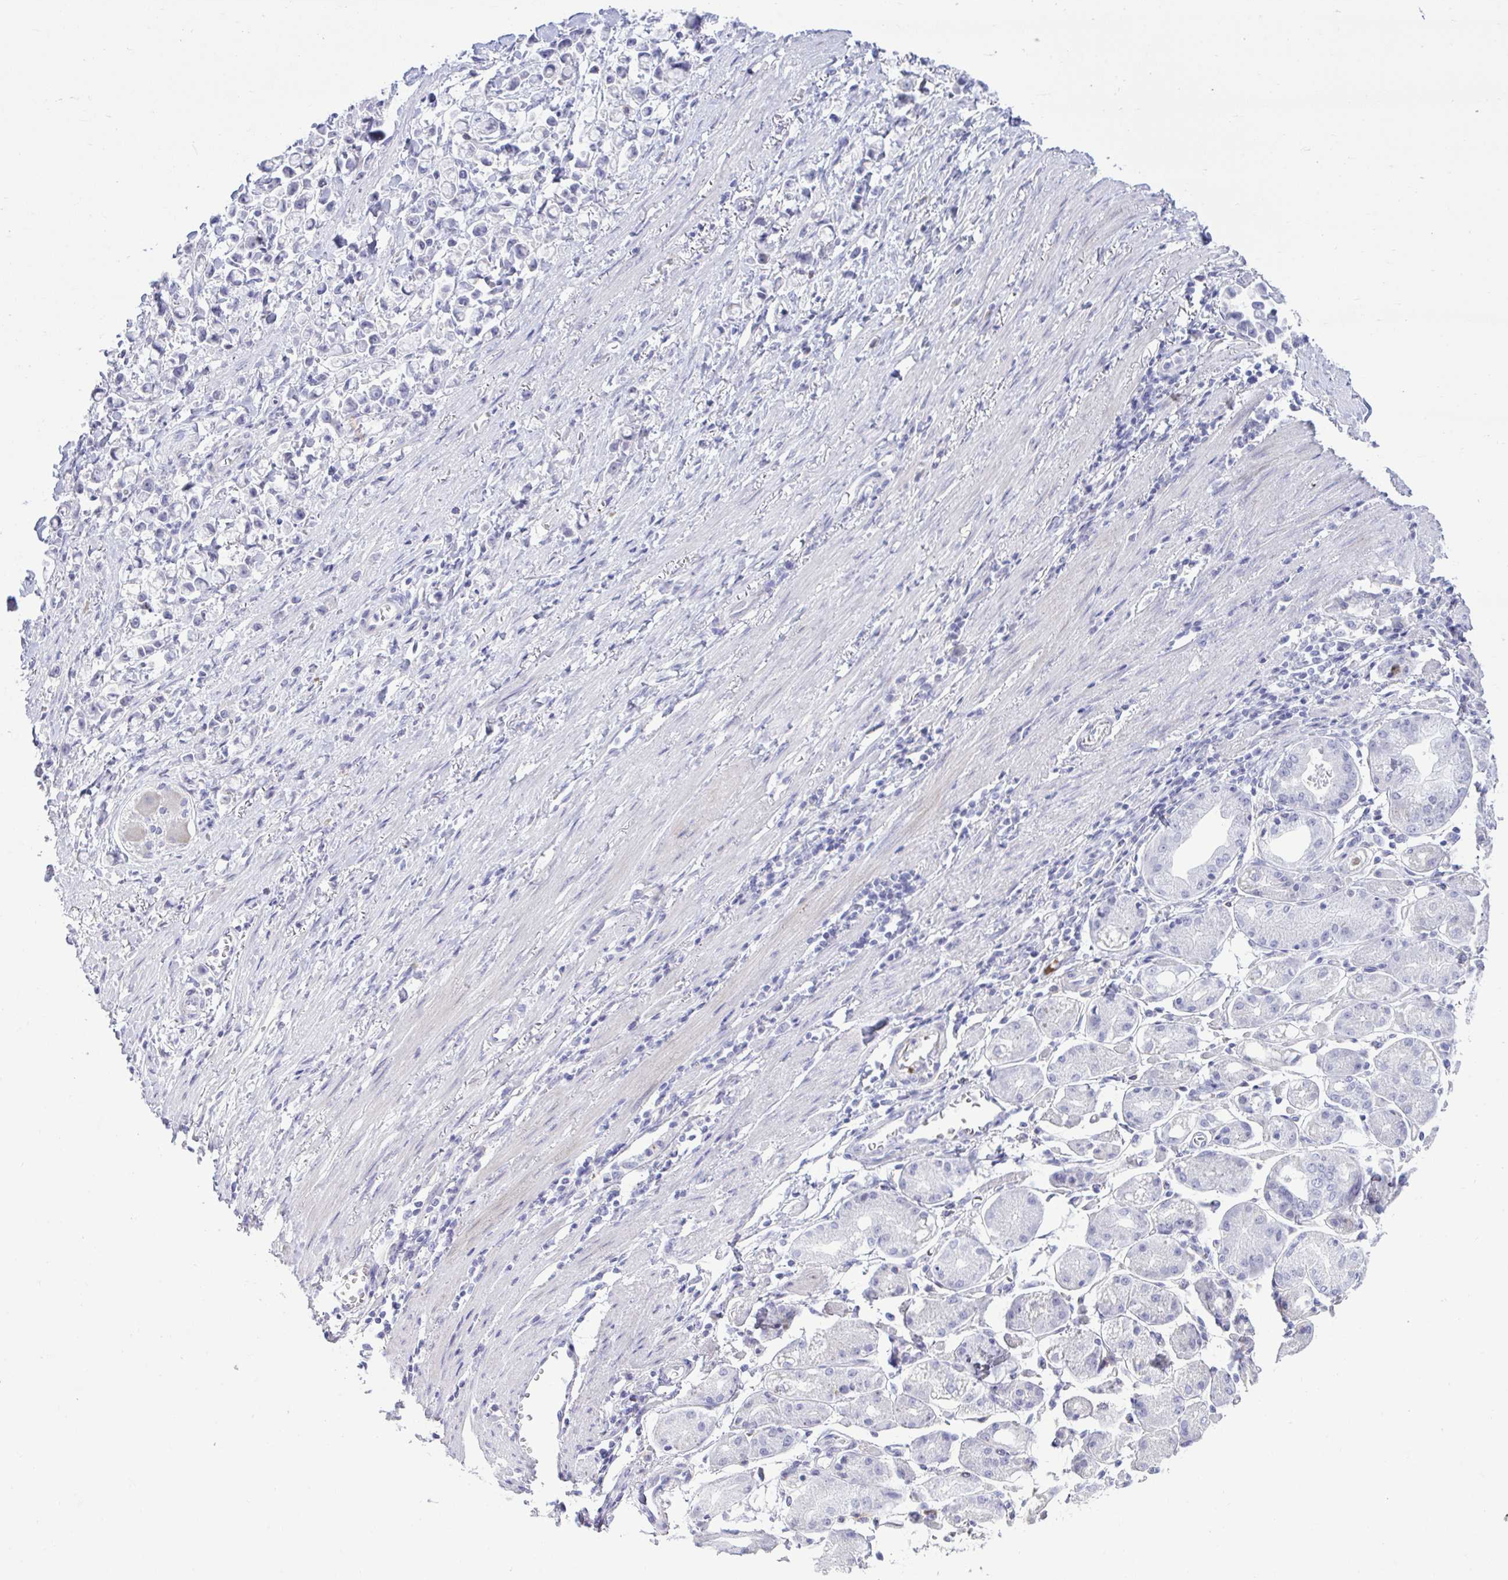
{"staining": {"intensity": "negative", "quantity": "none", "location": "none"}, "tissue": "stomach cancer", "cell_type": "Tumor cells", "image_type": "cancer", "snomed": [{"axis": "morphology", "description": "Adenocarcinoma, NOS"}, {"axis": "topography", "description": "Stomach"}], "caption": "Immunohistochemistry (IHC) of human adenocarcinoma (stomach) exhibits no positivity in tumor cells. The staining was performed using DAB to visualize the protein expression in brown, while the nuclei were stained in blue with hematoxylin (Magnification: 20x).", "gene": "MED9", "patient": {"sex": "female", "age": 81}}